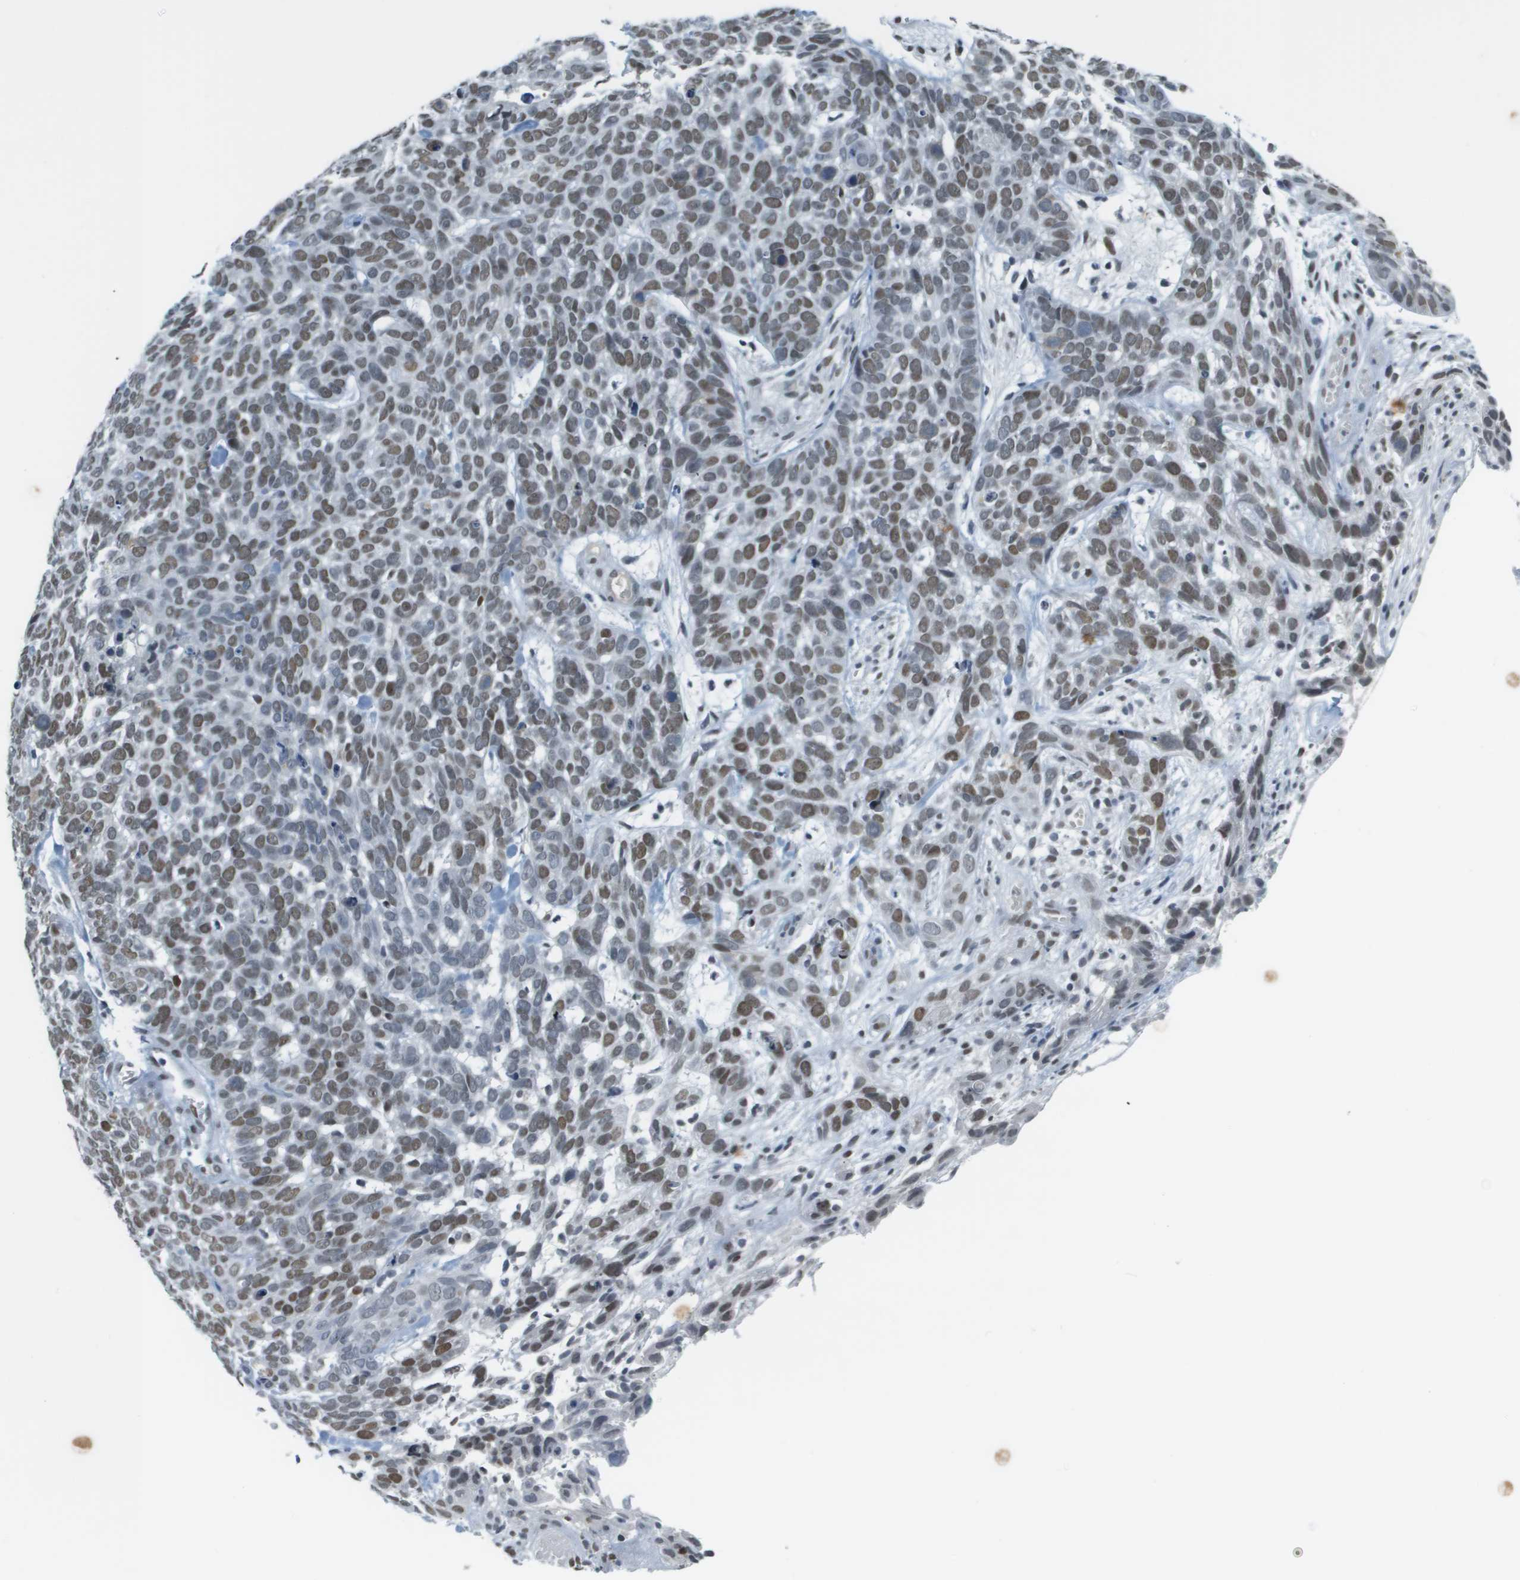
{"staining": {"intensity": "moderate", "quantity": ">75%", "location": "nuclear"}, "tissue": "skin cancer", "cell_type": "Tumor cells", "image_type": "cancer", "snomed": [{"axis": "morphology", "description": "Basal cell carcinoma"}, {"axis": "topography", "description": "Skin"}], "caption": "Skin basal cell carcinoma stained with immunohistochemistry displays moderate nuclear positivity in approximately >75% of tumor cells.", "gene": "CBX5", "patient": {"sex": "male", "age": 87}}